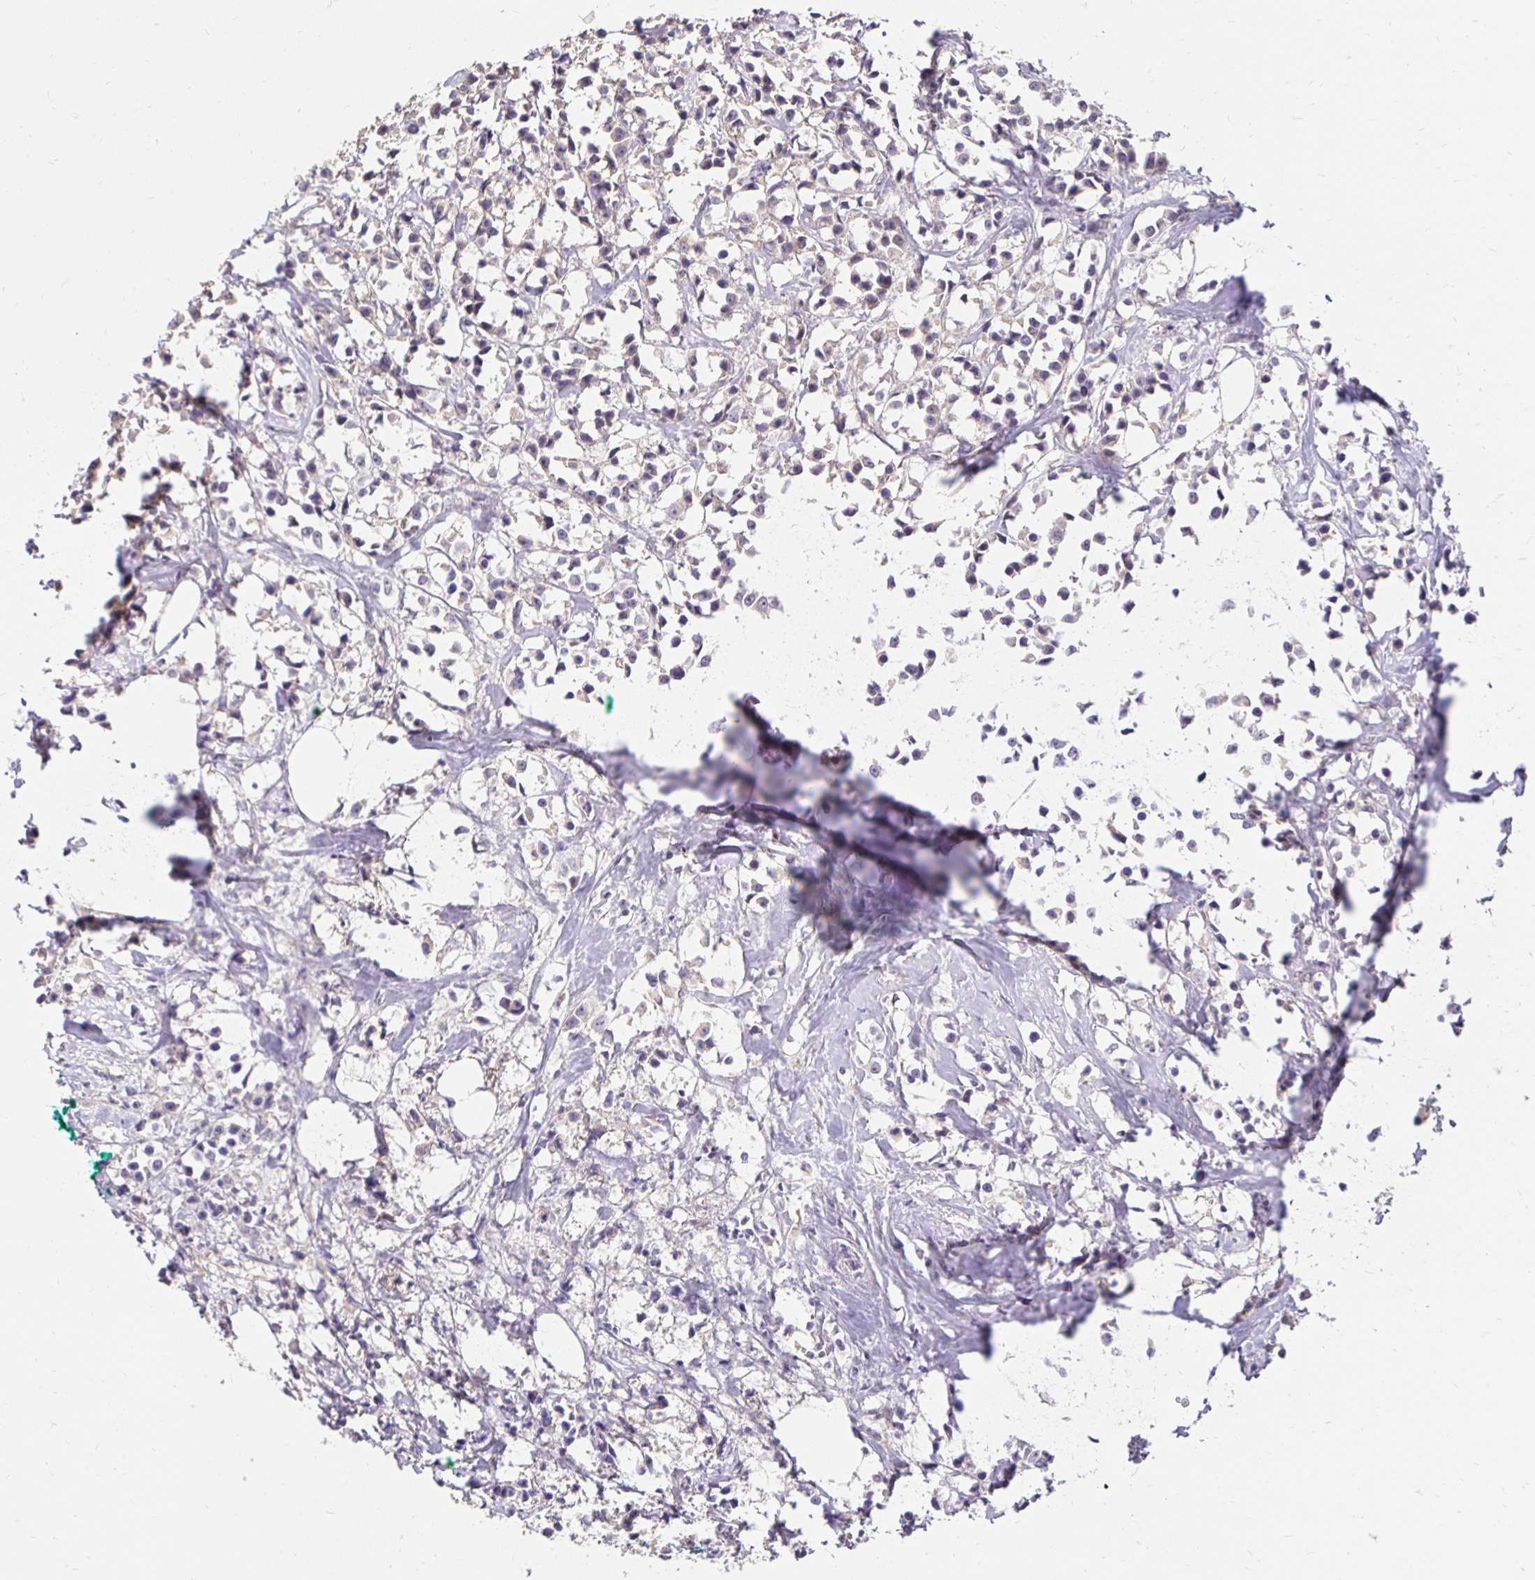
{"staining": {"intensity": "negative", "quantity": "none", "location": "none"}, "tissue": "breast cancer", "cell_type": "Tumor cells", "image_type": "cancer", "snomed": [{"axis": "morphology", "description": "Duct carcinoma"}, {"axis": "topography", "description": "Breast"}], "caption": "Tumor cells show no significant staining in breast cancer.", "gene": "PNPLA3", "patient": {"sex": "female", "age": 80}}